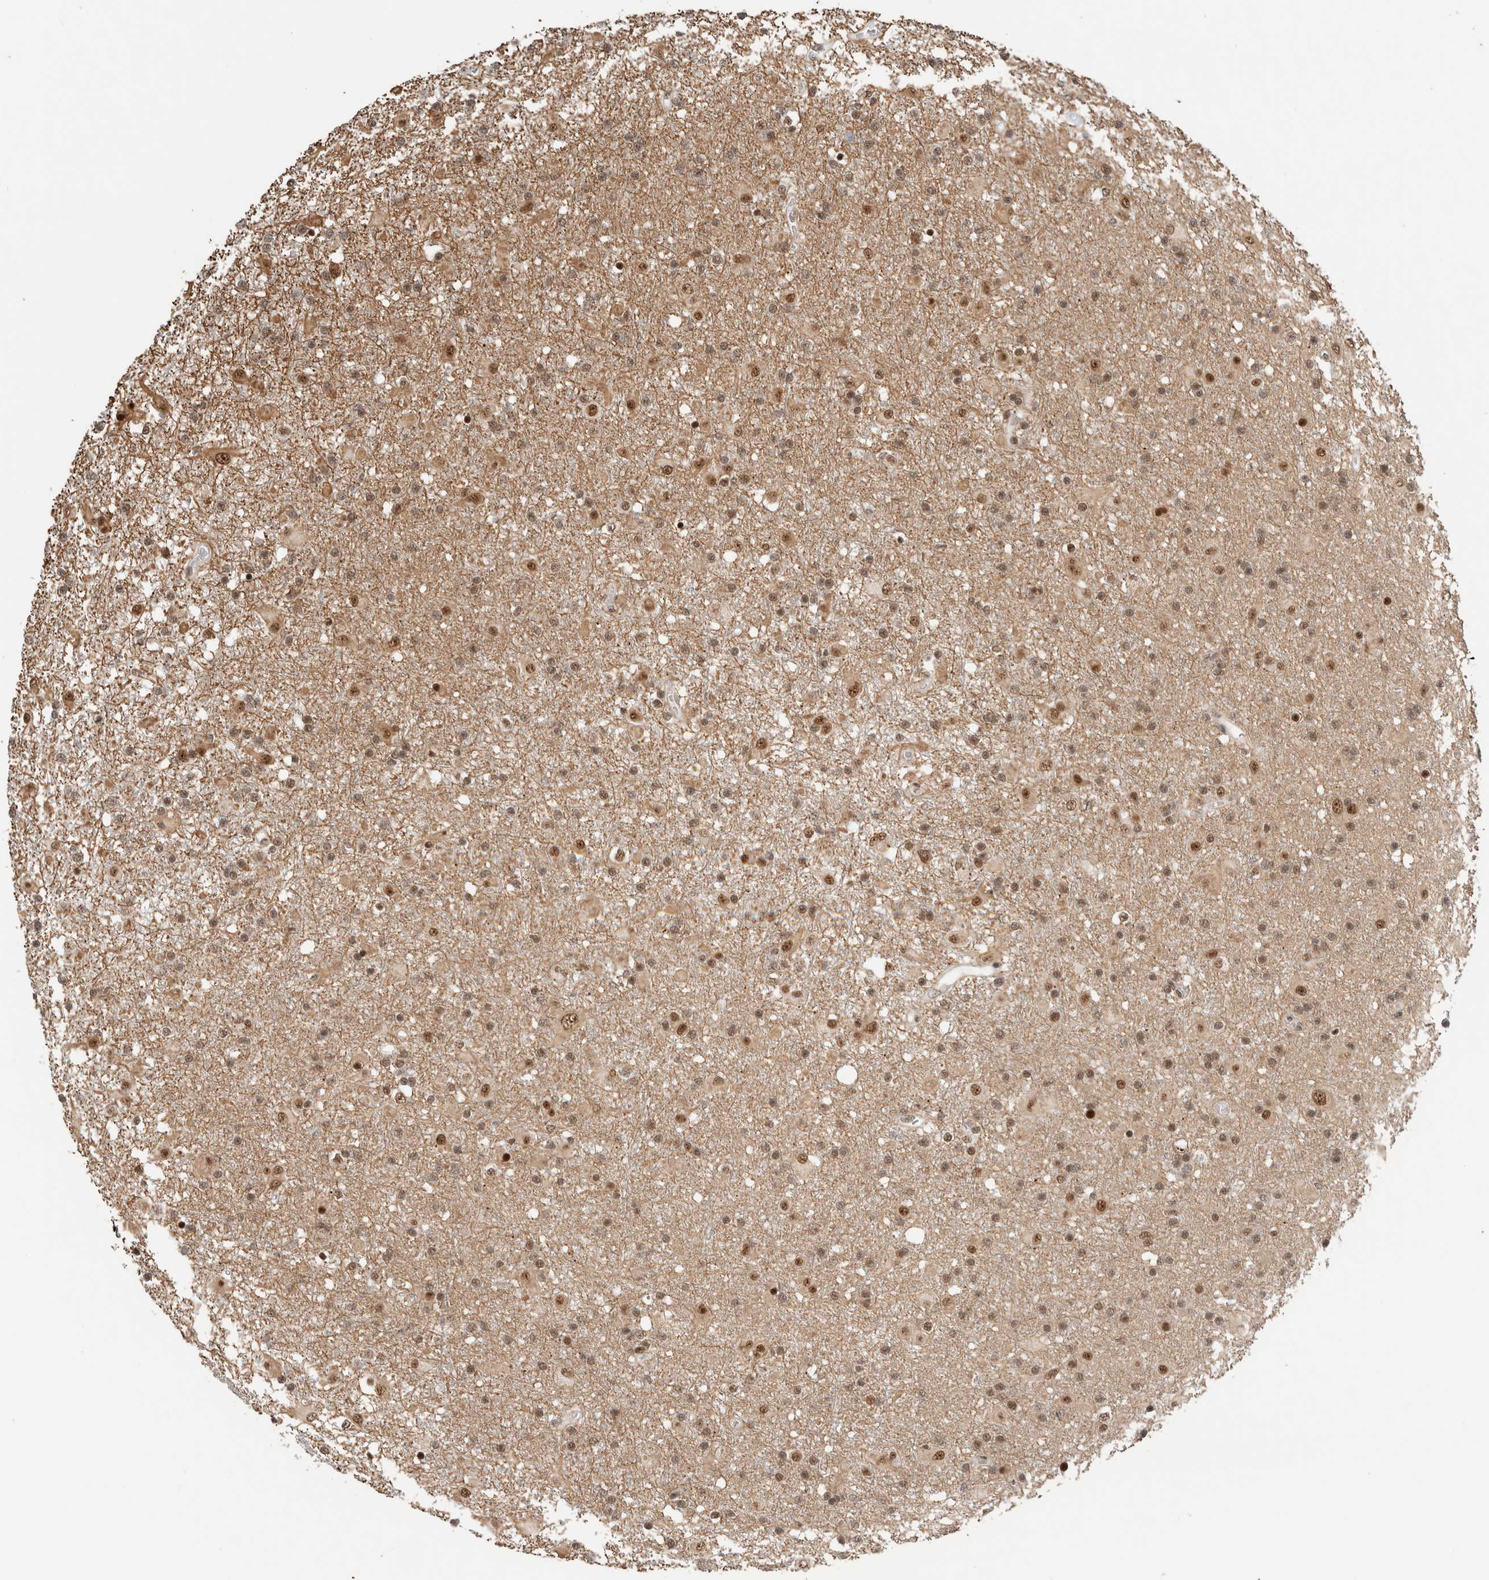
{"staining": {"intensity": "moderate", "quantity": ">75%", "location": "nuclear"}, "tissue": "glioma", "cell_type": "Tumor cells", "image_type": "cancer", "snomed": [{"axis": "morphology", "description": "Glioma, malignant, Low grade"}, {"axis": "topography", "description": "Brain"}], "caption": "Brown immunohistochemical staining in malignant glioma (low-grade) demonstrates moderate nuclear expression in approximately >75% of tumor cells.", "gene": "NCAPG2", "patient": {"sex": "male", "age": 65}}